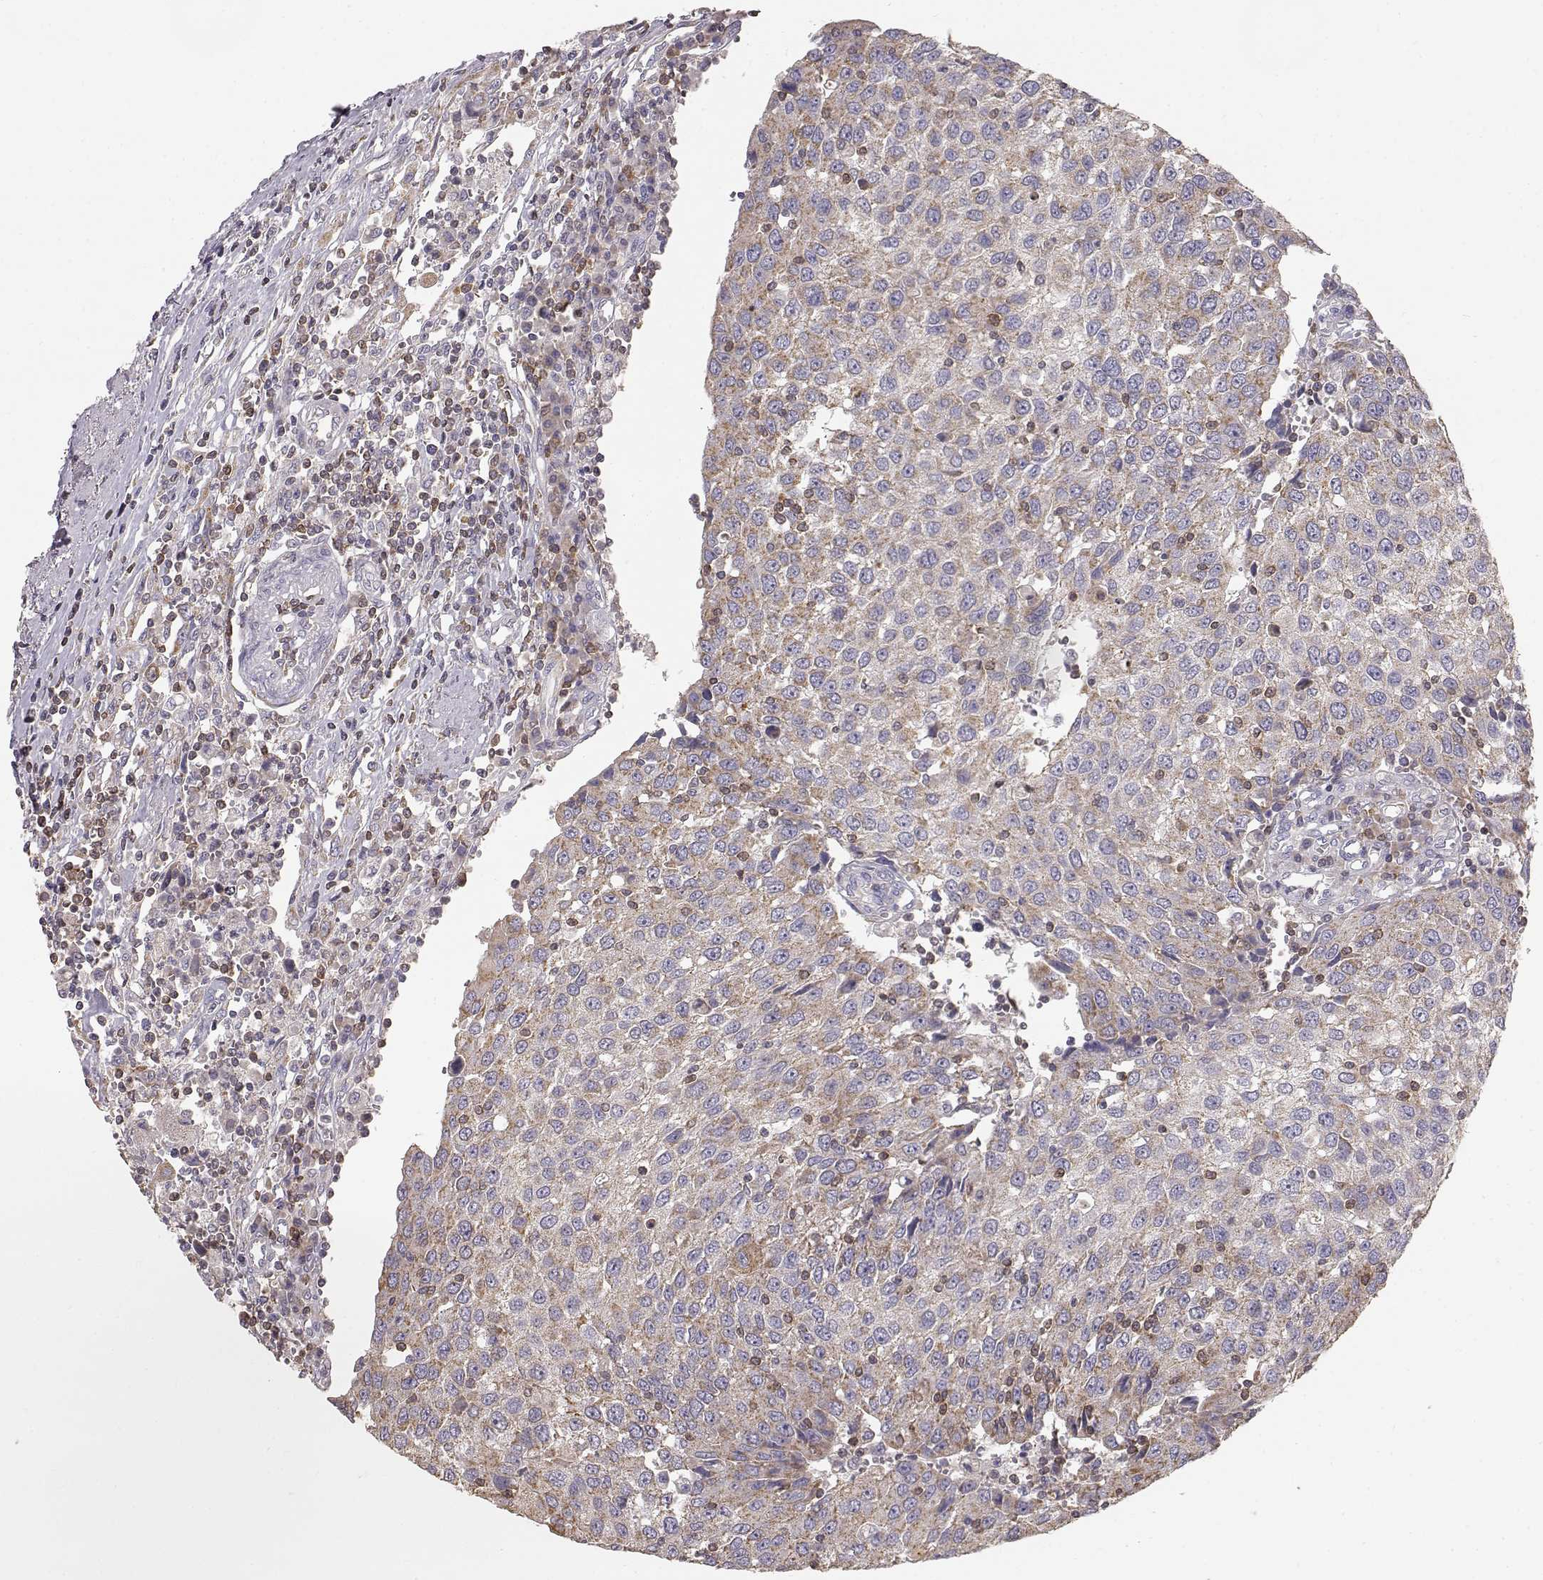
{"staining": {"intensity": "moderate", "quantity": ">75%", "location": "cytoplasmic/membranous"}, "tissue": "urothelial cancer", "cell_type": "Tumor cells", "image_type": "cancer", "snomed": [{"axis": "morphology", "description": "Urothelial carcinoma, High grade"}, {"axis": "topography", "description": "Urinary bladder"}], "caption": "An image of high-grade urothelial carcinoma stained for a protein displays moderate cytoplasmic/membranous brown staining in tumor cells. The staining is performed using DAB brown chromogen to label protein expression. The nuclei are counter-stained blue using hematoxylin.", "gene": "GRAP2", "patient": {"sex": "female", "age": 85}}